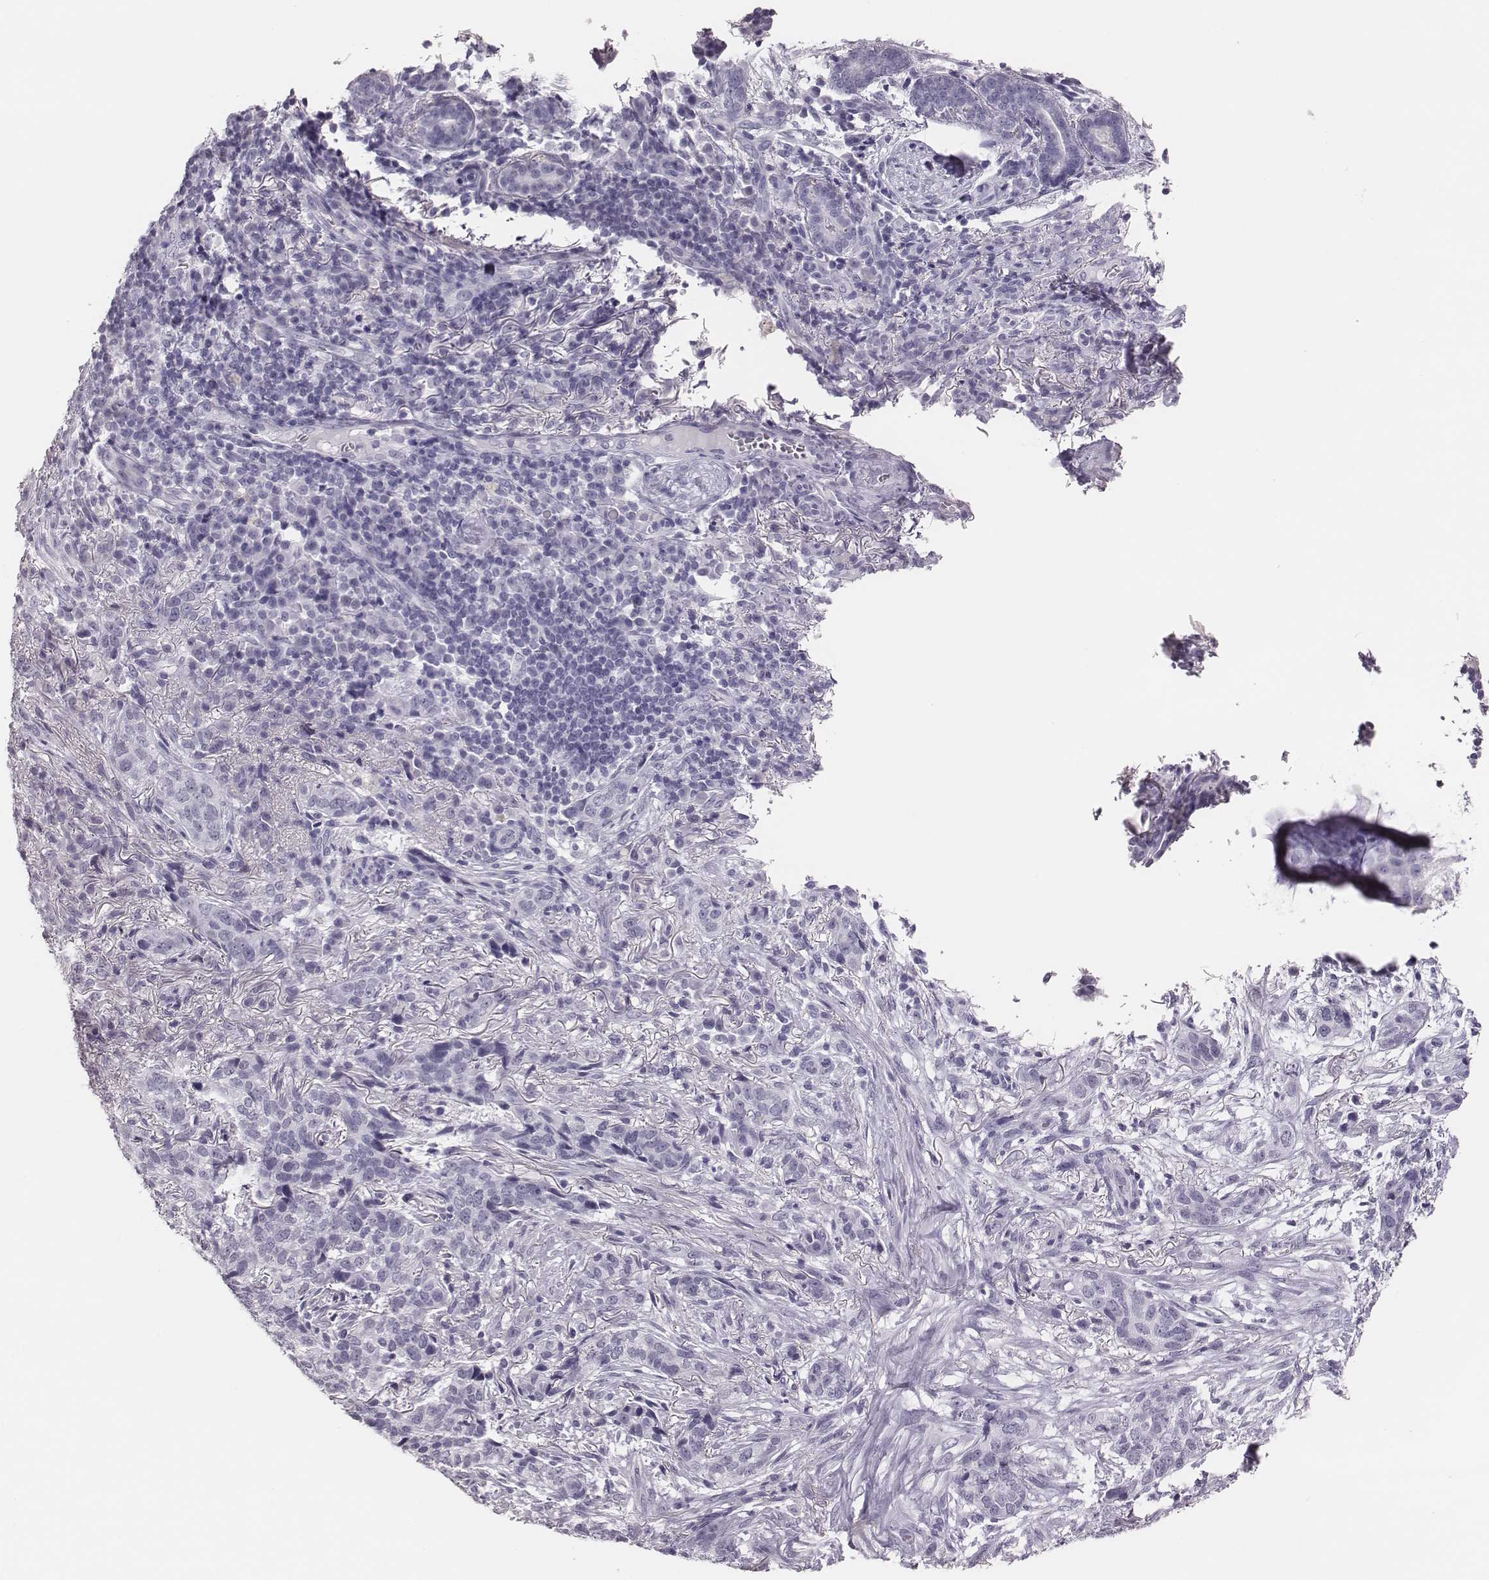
{"staining": {"intensity": "negative", "quantity": "none", "location": "none"}, "tissue": "skin cancer", "cell_type": "Tumor cells", "image_type": "cancer", "snomed": [{"axis": "morphology", "description": "Basal cell carcinoma"}, {"axis": "topography", "description": "Skin"}], "caption": "DAB immunohistochemical staining of basal cell carcinoma (skin) displays no significant expression in tumor cells.", "gene": "H1-6", "patient": {"sex": "female", "age": 69}}